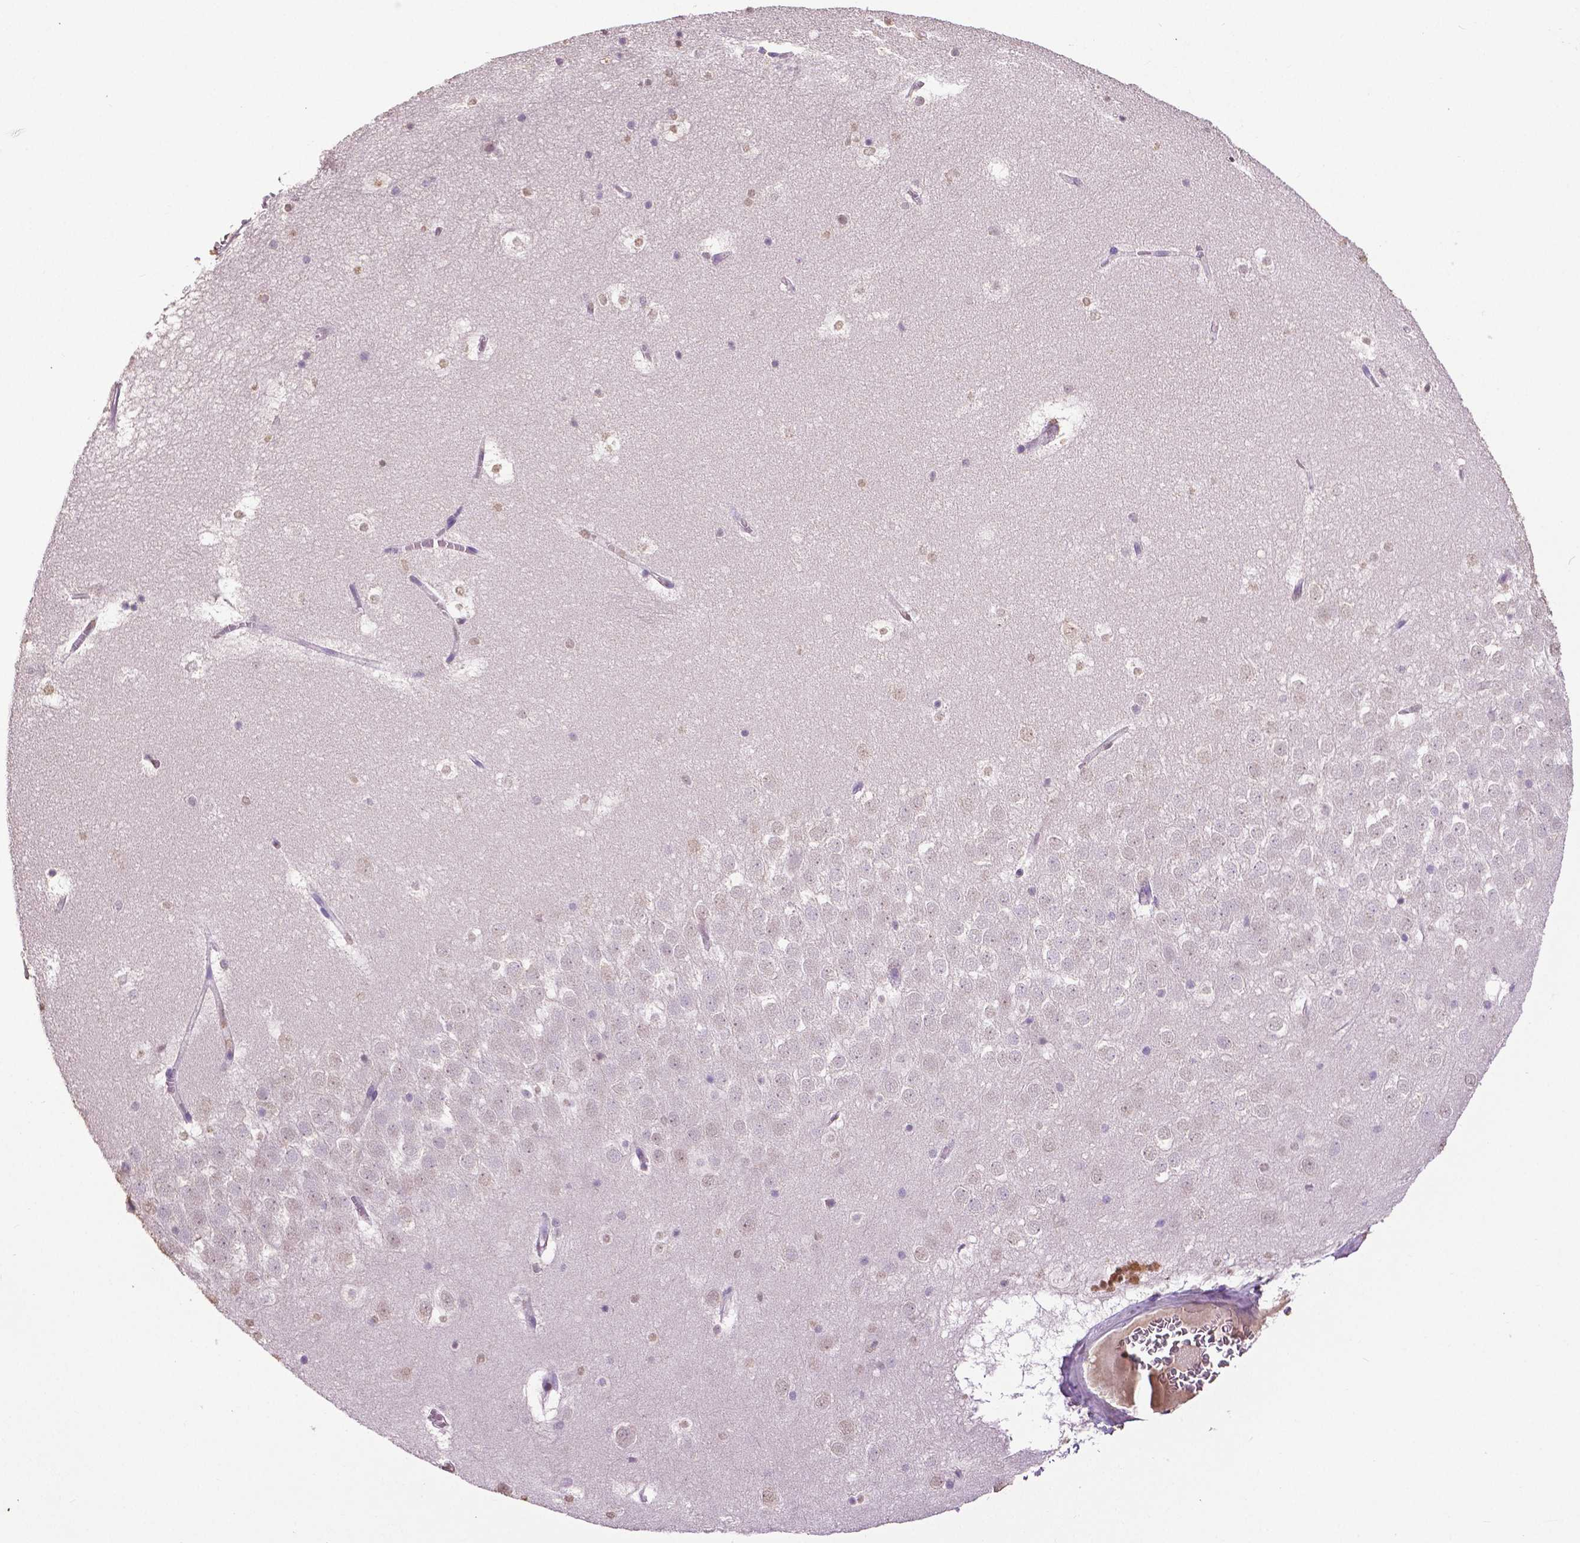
{"staining": {"intensity": "negative", "quantity": "none", "location": "none"}, "tissue": "hippocampus", "cell_type": "Glial cells", "image_type": "normal", "snomed": [{"axis": "morphology", "description": "Normal tissue, NOS"}, {"axis": "topography", "description": "Hippocampus"}], "caption": "A photomicrograph of human hippocampus is negative for staining in glial cells. (Immunohistochemistry (ihc), brightfield microscopy, high magnification).", "gene": "RUNX3", "patient": {"sex": "male", "age": 45}}